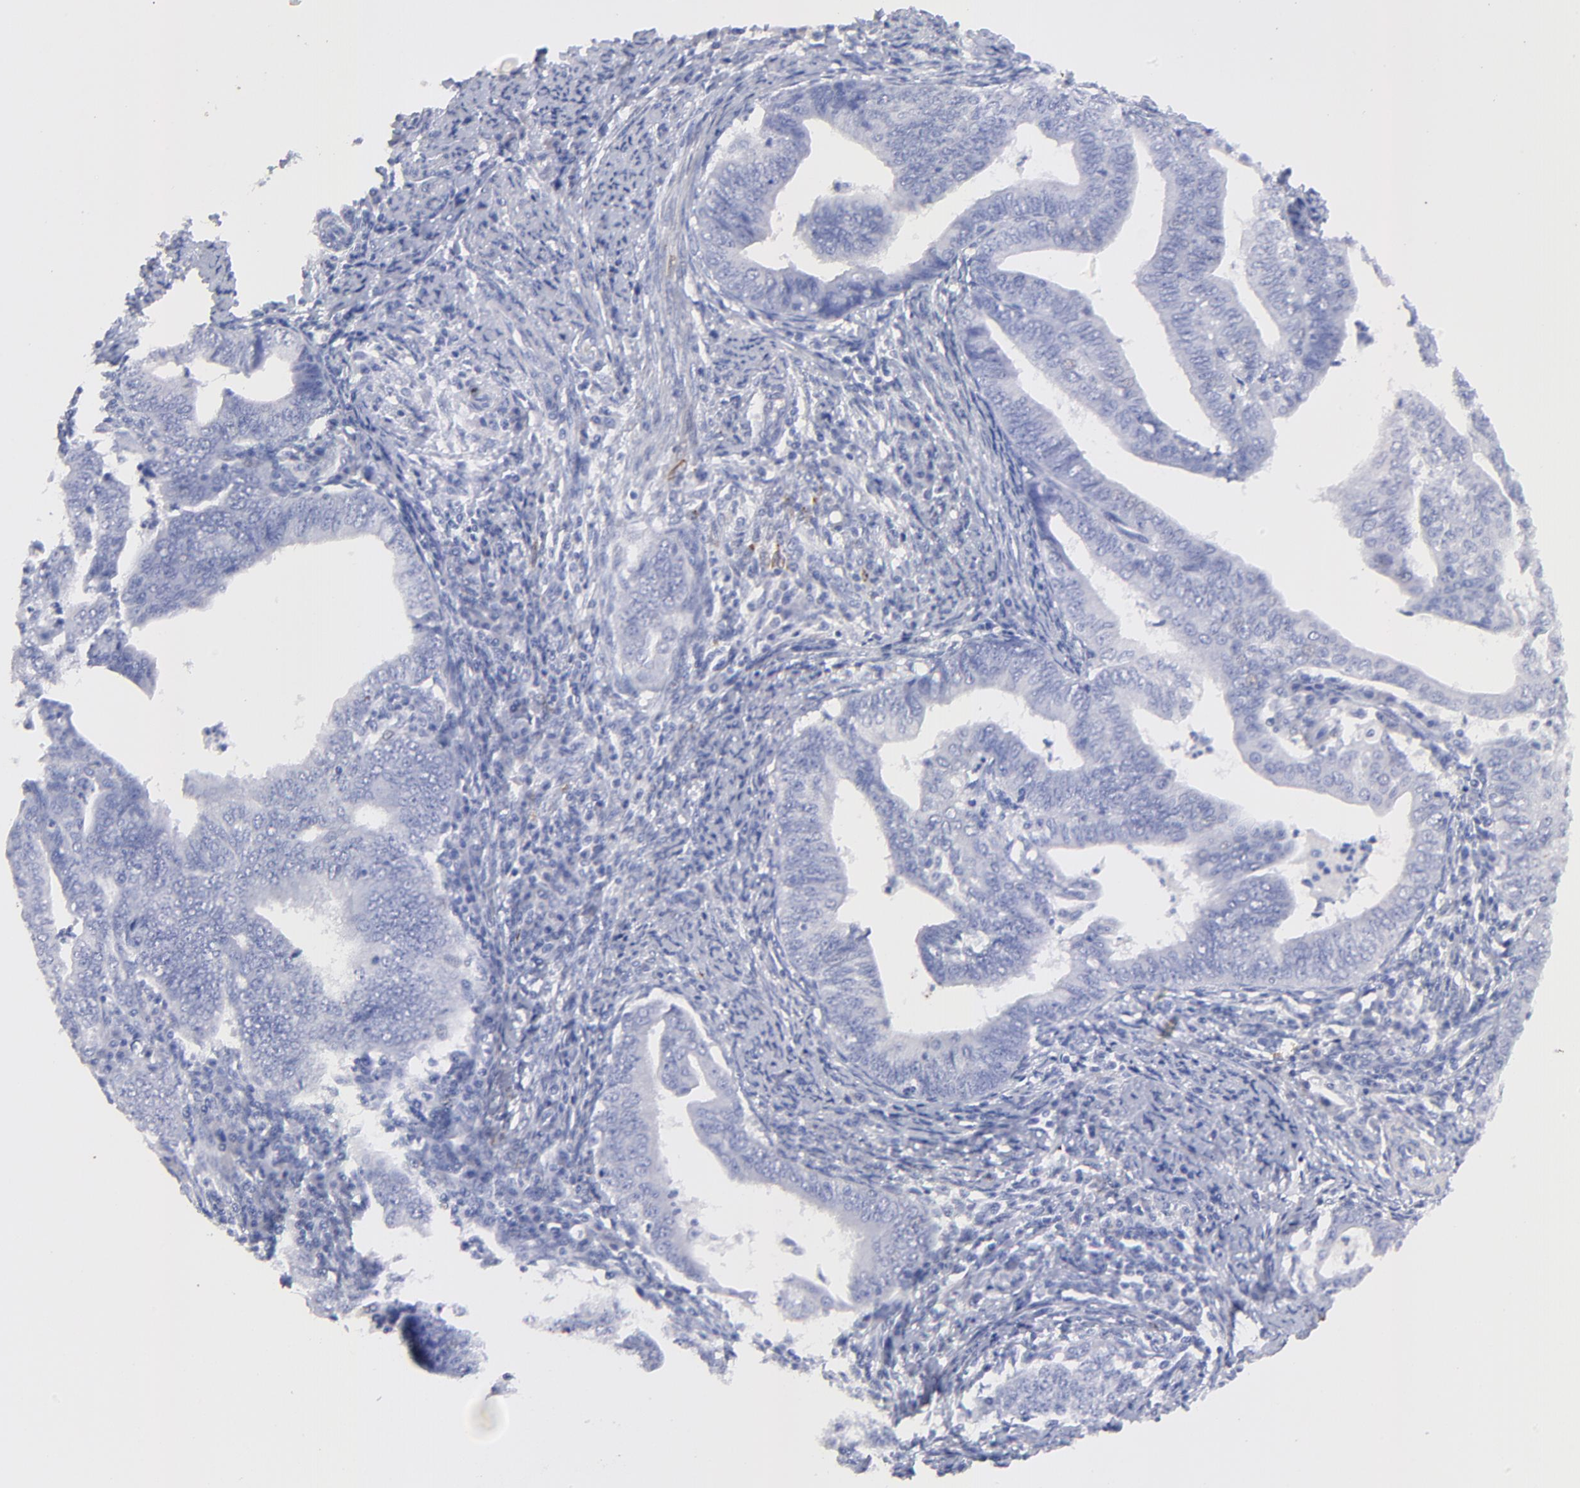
{"staining": {"intensity": "negative", "quantity": "none", "location": "none"}, "tissue": "endometrial cancer", "cell_type": "Tumor cells", "image_type": "cancer", "snomed": [{"axis": "morphology", "description": "Adenocarcinoma, NOS"}, {"axis": "topography", "description": "Endometrium"}], "caption": "IHC histopathology image of endometrial cancer stained for a protein (brown), which exhibits no expression in tumor cells. Nuclei are stained in blue.", "gene": "HORMAD2", "patient": {"sex": "female", "age": 66}}